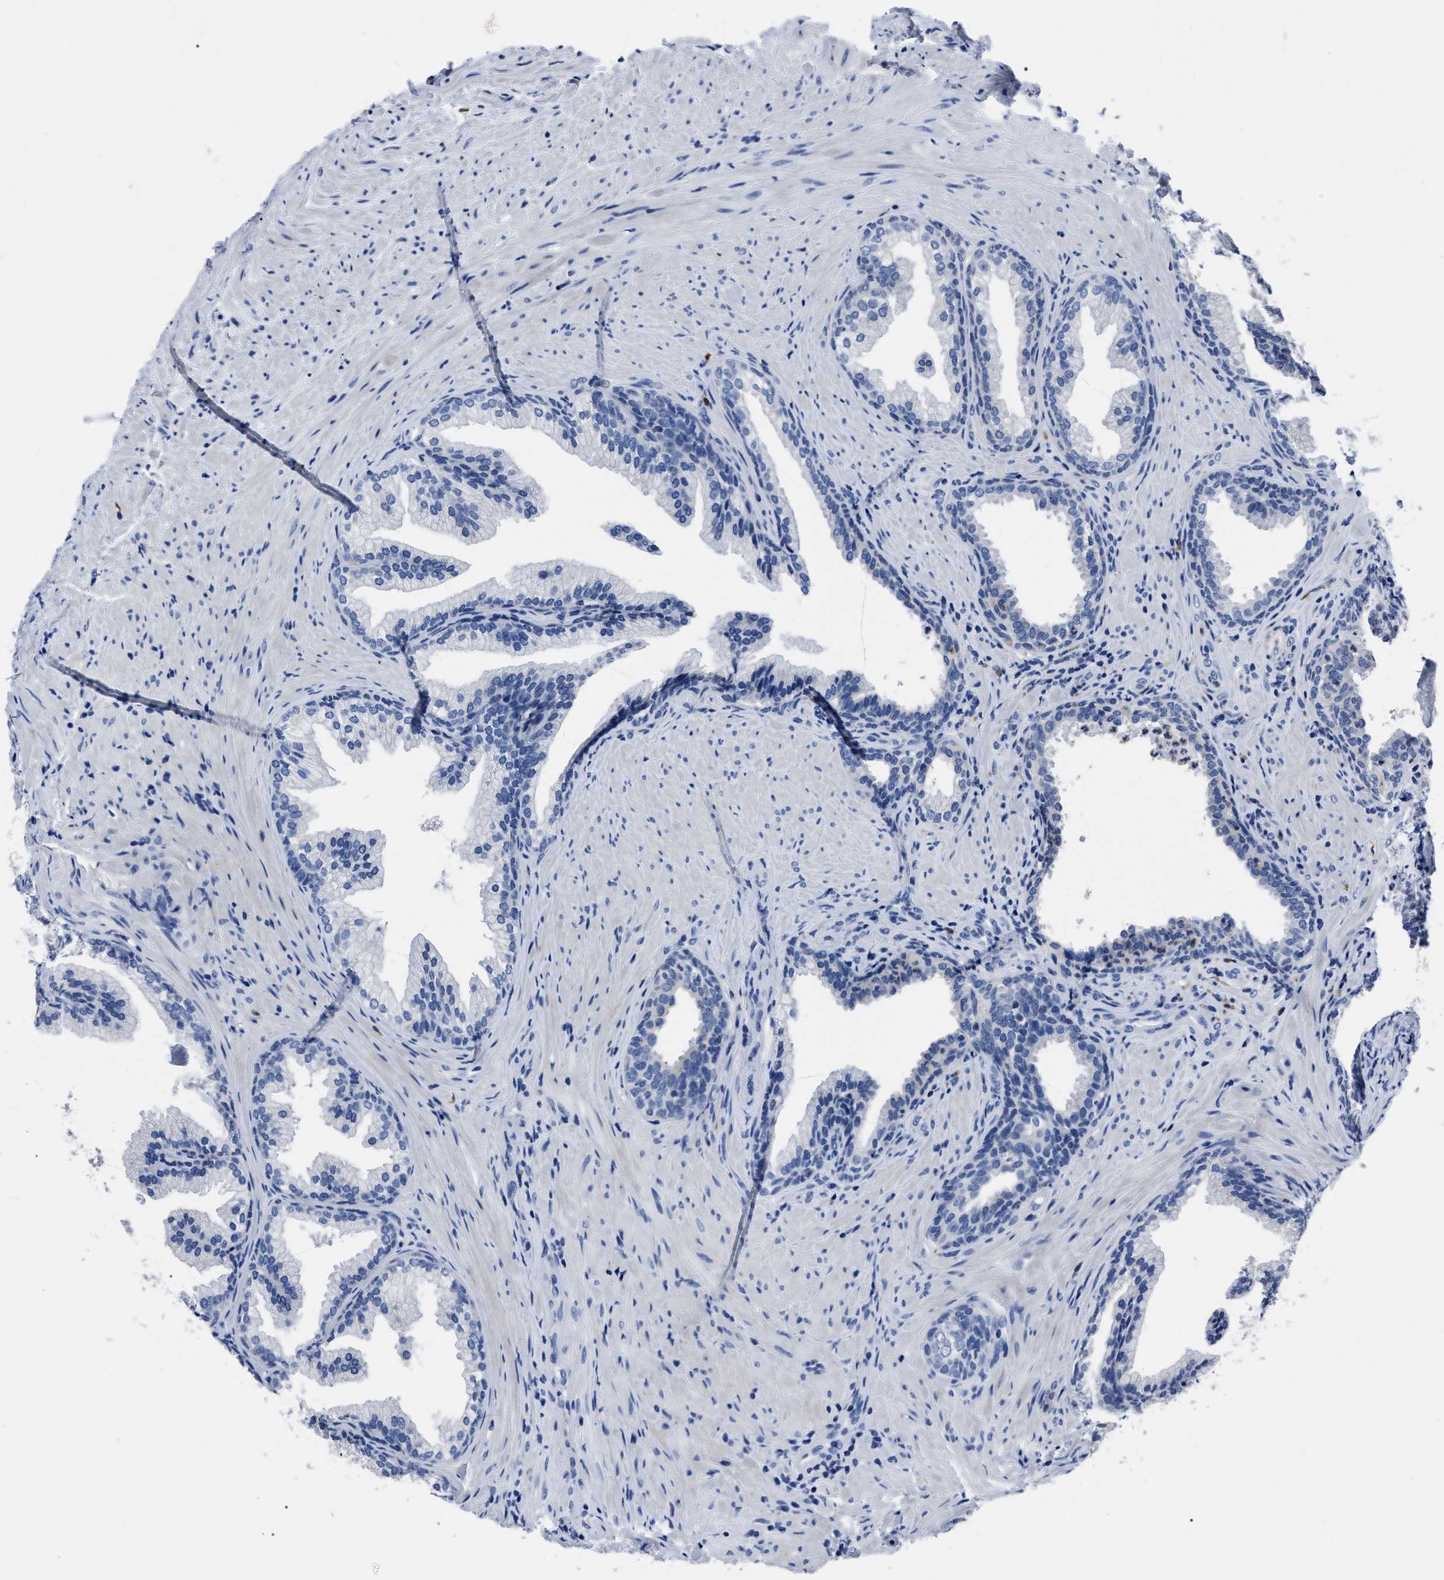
{"staining": {"intensity": "negative", "quantity": "none", "location": "none"}, "tissue": "prostate", "cell_type": "Glandular cells", "image_type": "normal", "snomed": [{"axis": "morphology", "description": "Normal tissue, NOS"}, {"axis": "topography", "description": "Prostate"}], "caption": "A micrograph of prostate stained for a protein displays no brown staining in glandular cells.", "gene": "OR10G3", "patient": {"sex": "male", "age": 76}}